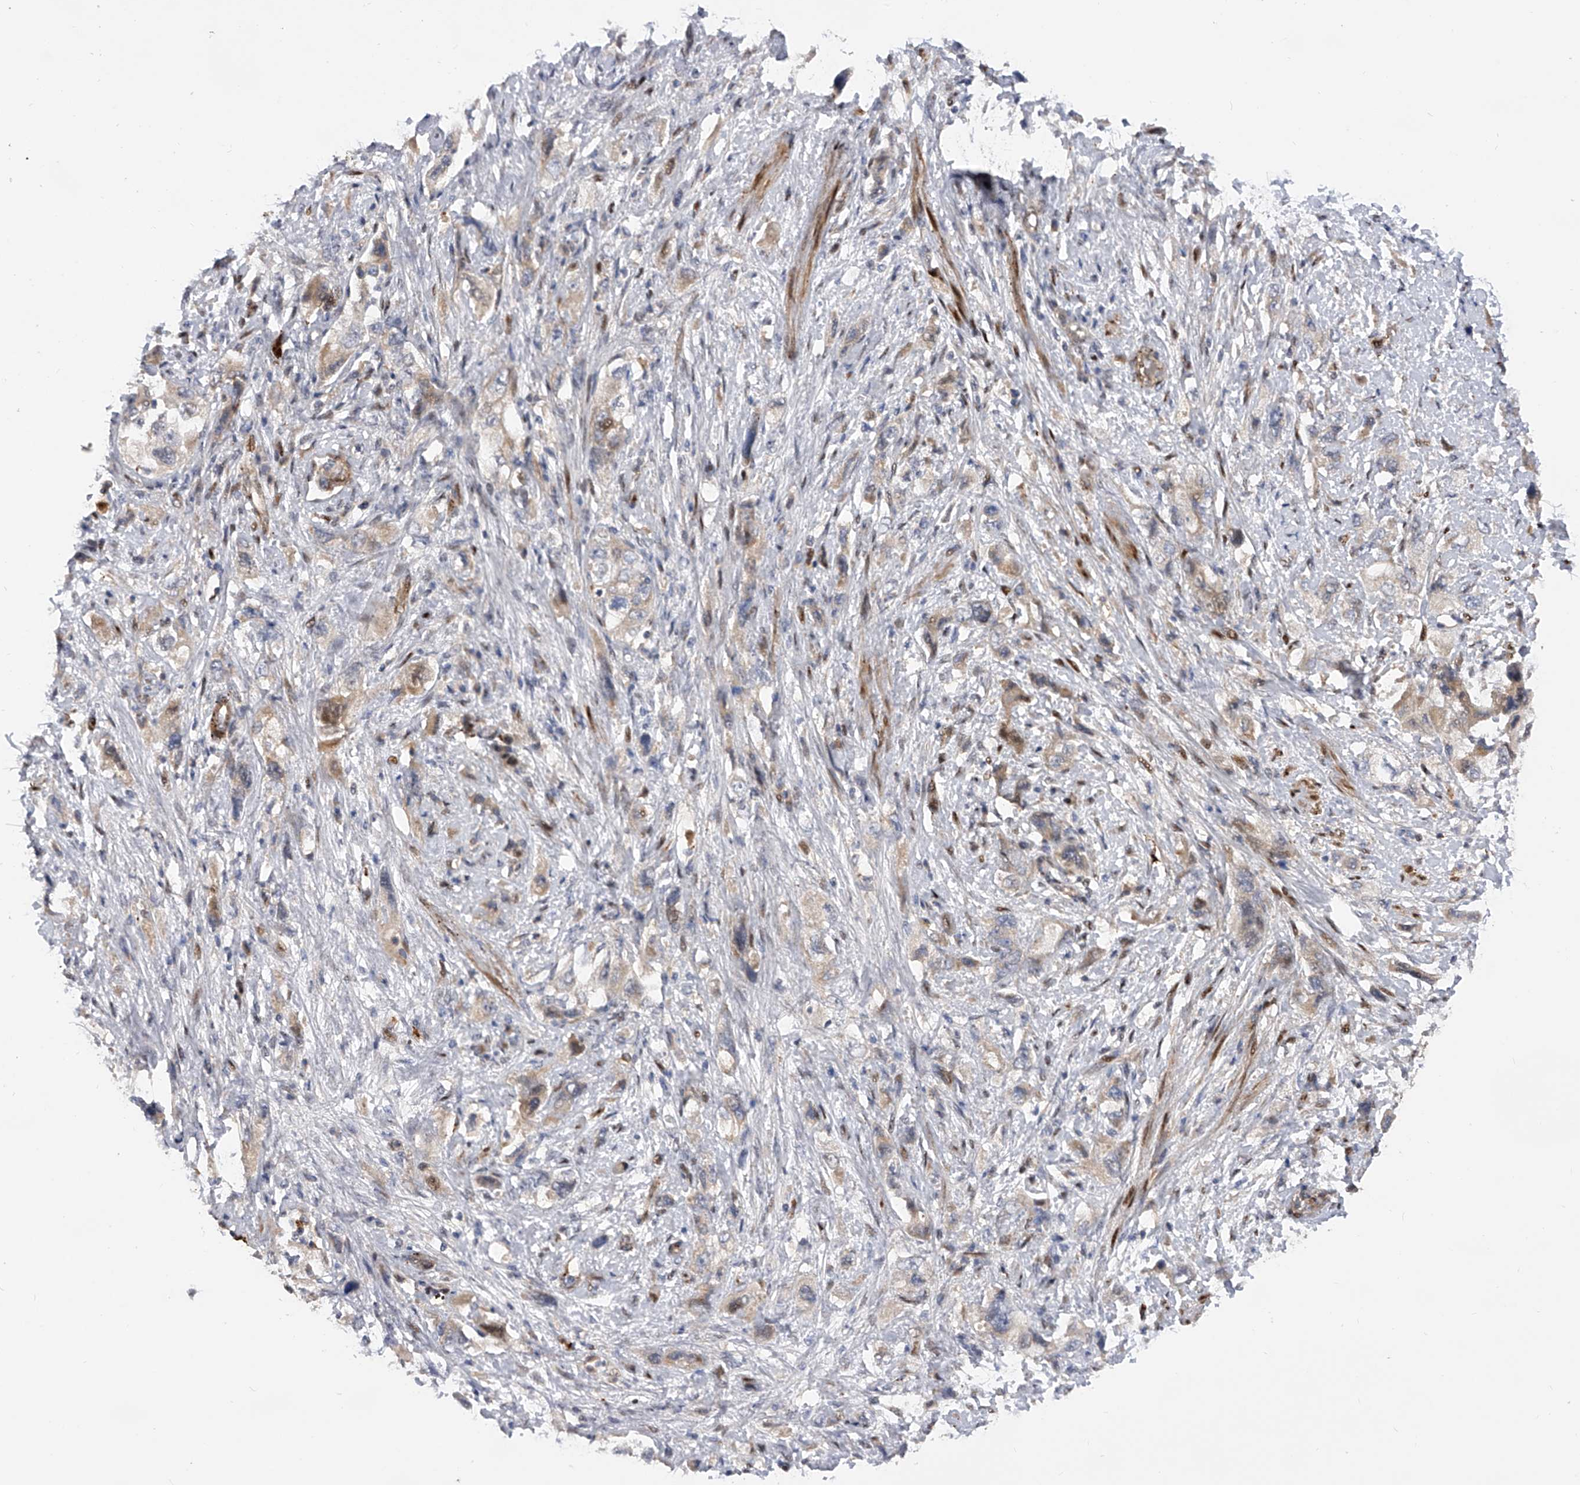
{"staining": {"intensity": "weak", "quantity": "<25%", "location": "cytoplasmic/membranous,nuclear"}, "tissue": "pancreatic cancer", "cell_type": "Tumor cells", "image_type": "cancer", "snomed": [{"axis": "morphology", "description": "Adenocarcinoma, NOS"}, {"axis": "topography", "description": "Pancreas"}], "caption": "DAB (3,3'-diaminobenzidine) immunohistochemical staining of pancreatic adenocarcinoma demonstrates no significant staining in tumor cells.", "gene": "PDSS2", "patient": {"sex": "female", "age": 73}}